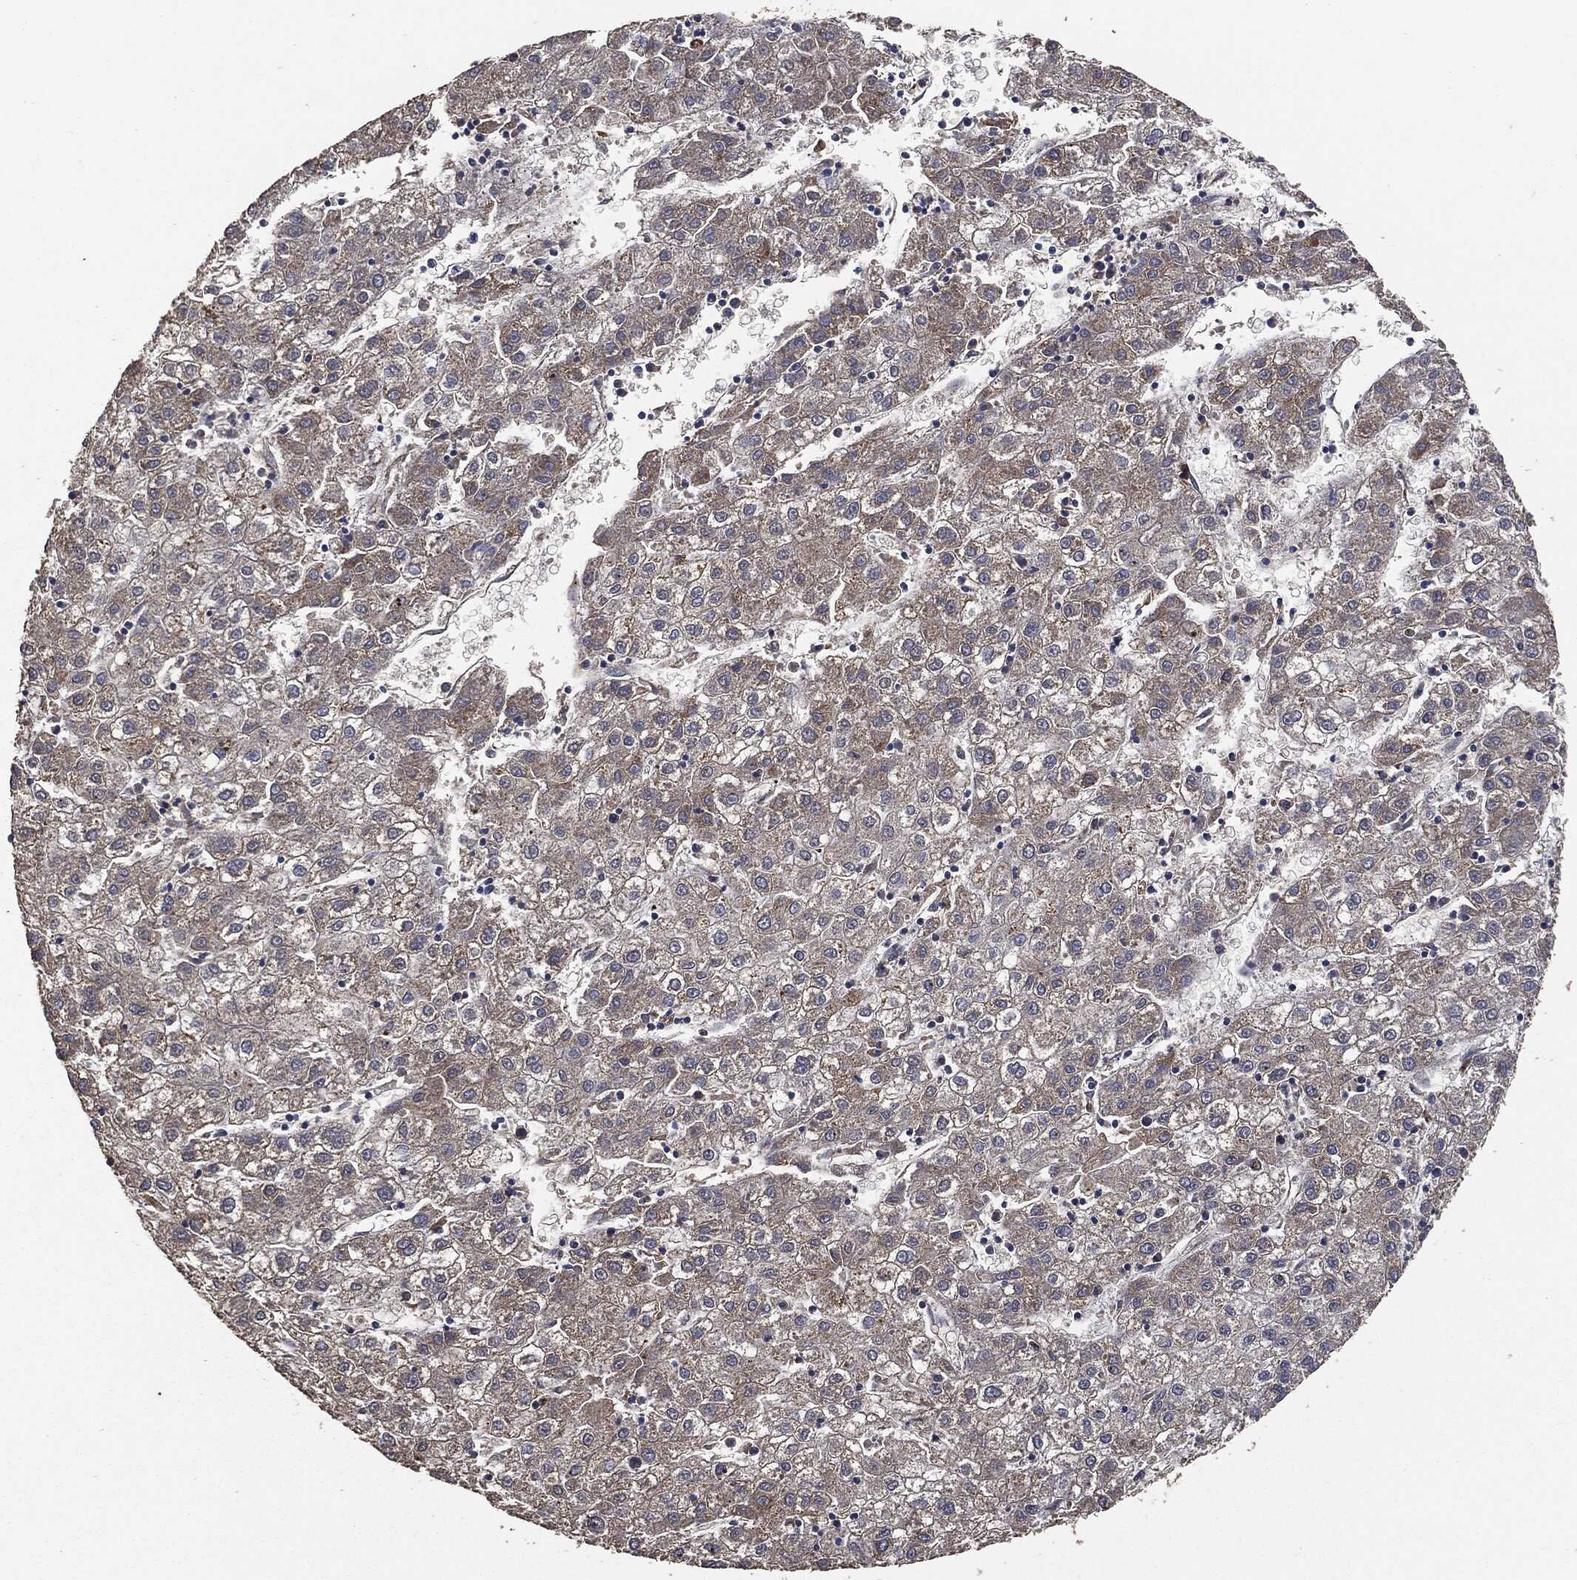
{"staining": {"intensity": "negative", "quantity": "none", "location": "none"}, "tissue": "liver cancer", "cell_type": "Tumor cells", "image_type": "cancer", "snomed": [{"axis": "morphology", "description": "Carcinoma, Hepatocellular, NOS"}, {"axis": "topography", "description": "Liver"}], "caption": "This image is of liver cancer stained with IHC to label a protein in brown with the nuclei are counter-stained blue. There is no positivity in tumor cells.", "gene": "STK3", "patient": {"sex": "male", "age": 72}}